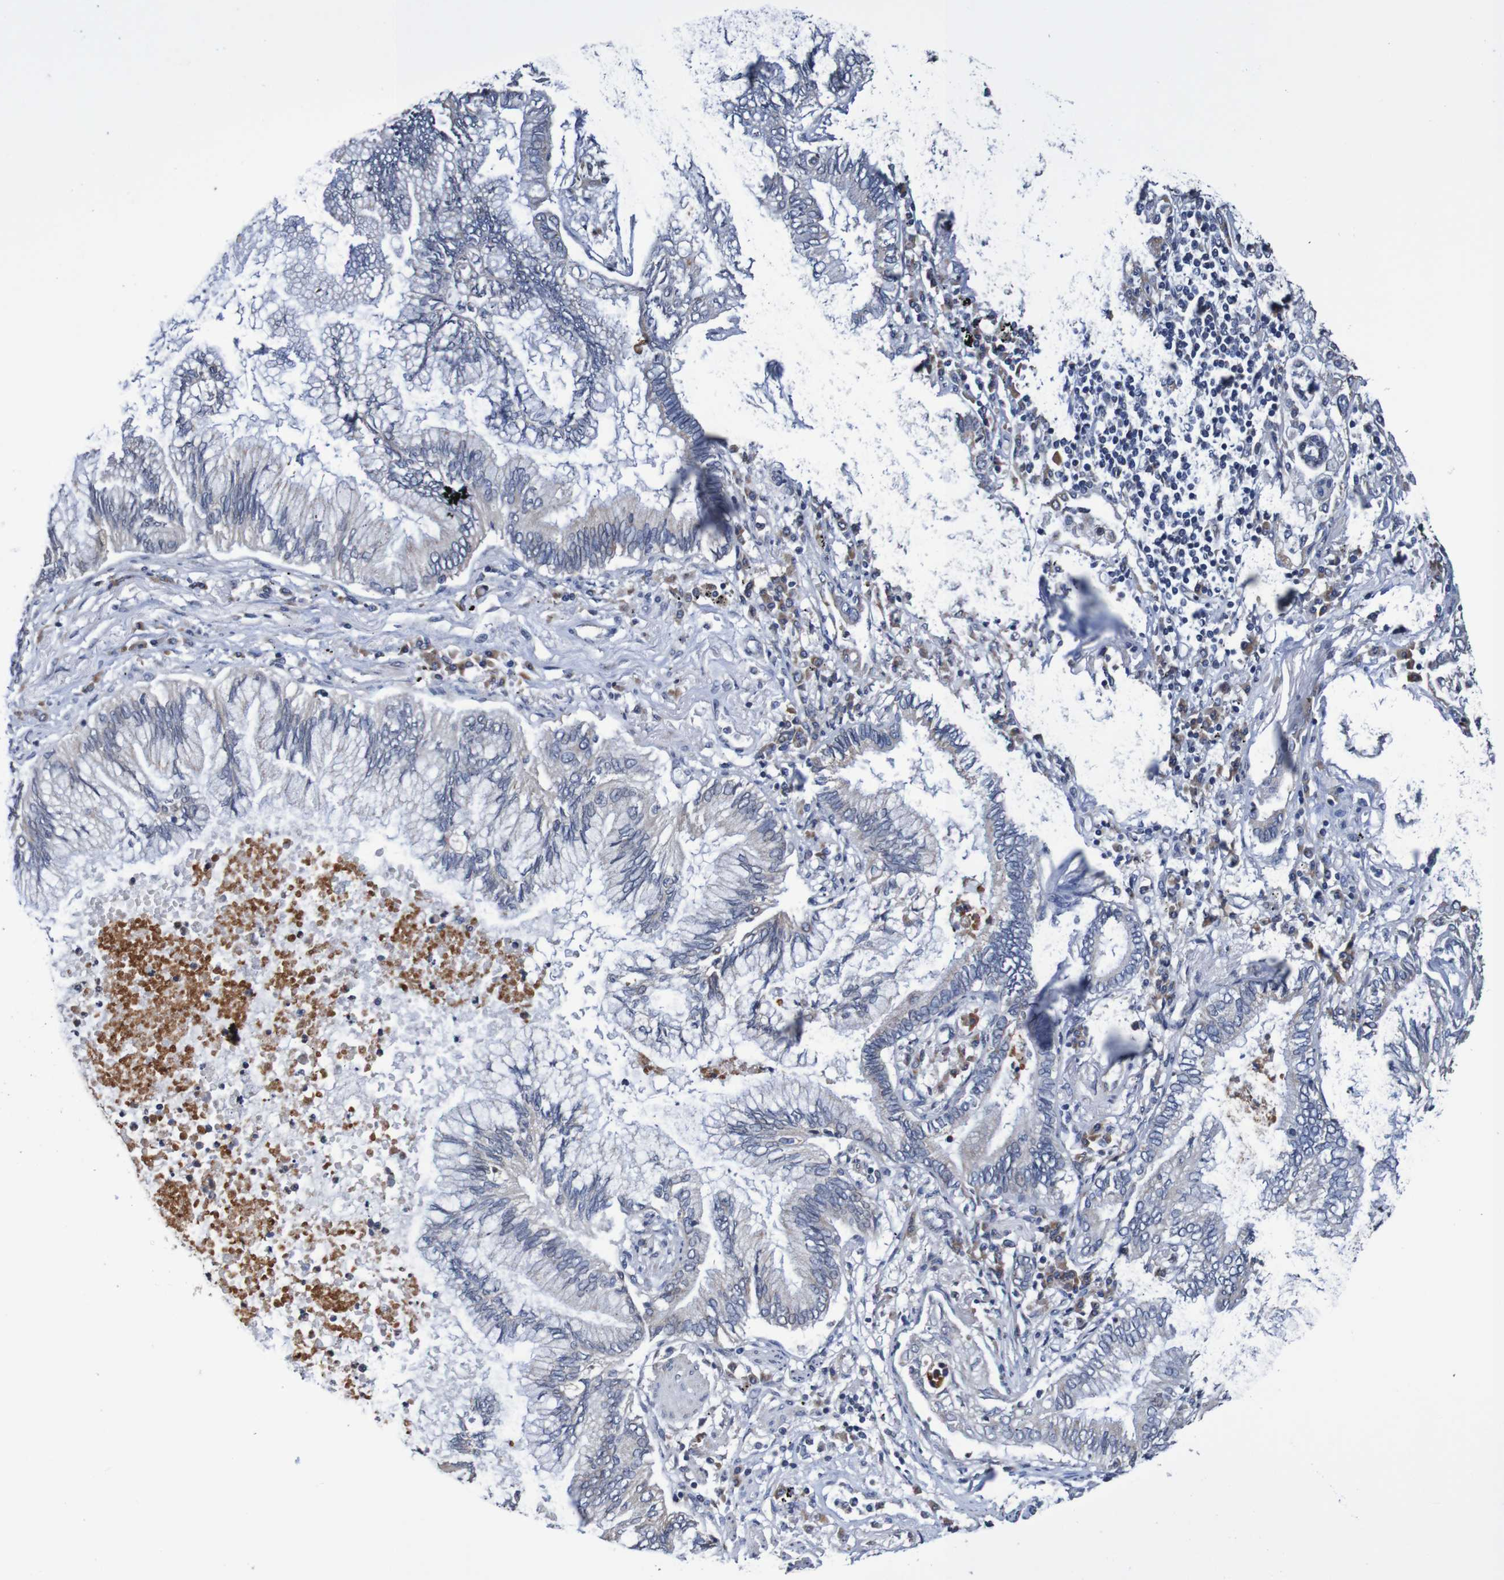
{"staining": {"intensity": "negative", "quantity": "none", "location": "none"}, "tissue": "lung cancer", "cell_type": "Tumor cells", "image_type": "cancer", "snomed": [{"axis": "morphology", "description": "Normal tissue, NOS"}, {"axis": "morphology", "description": "Adenocarcinoma, NOS"}, {"axis": "topography", "description": "Bronchus"}, {"axis": "topography", "description": "Lung"}], "caption": "Micrograph shows no significant protein positivity in tumor cells of adenocarcinoma (lung). (Brightfield microscopy of DAB (3,3'-diaminobenzidine) immunohistochemistry at high magnification).", "gene": "FIBP", "patient": {"sex": "female", "age": 70}}